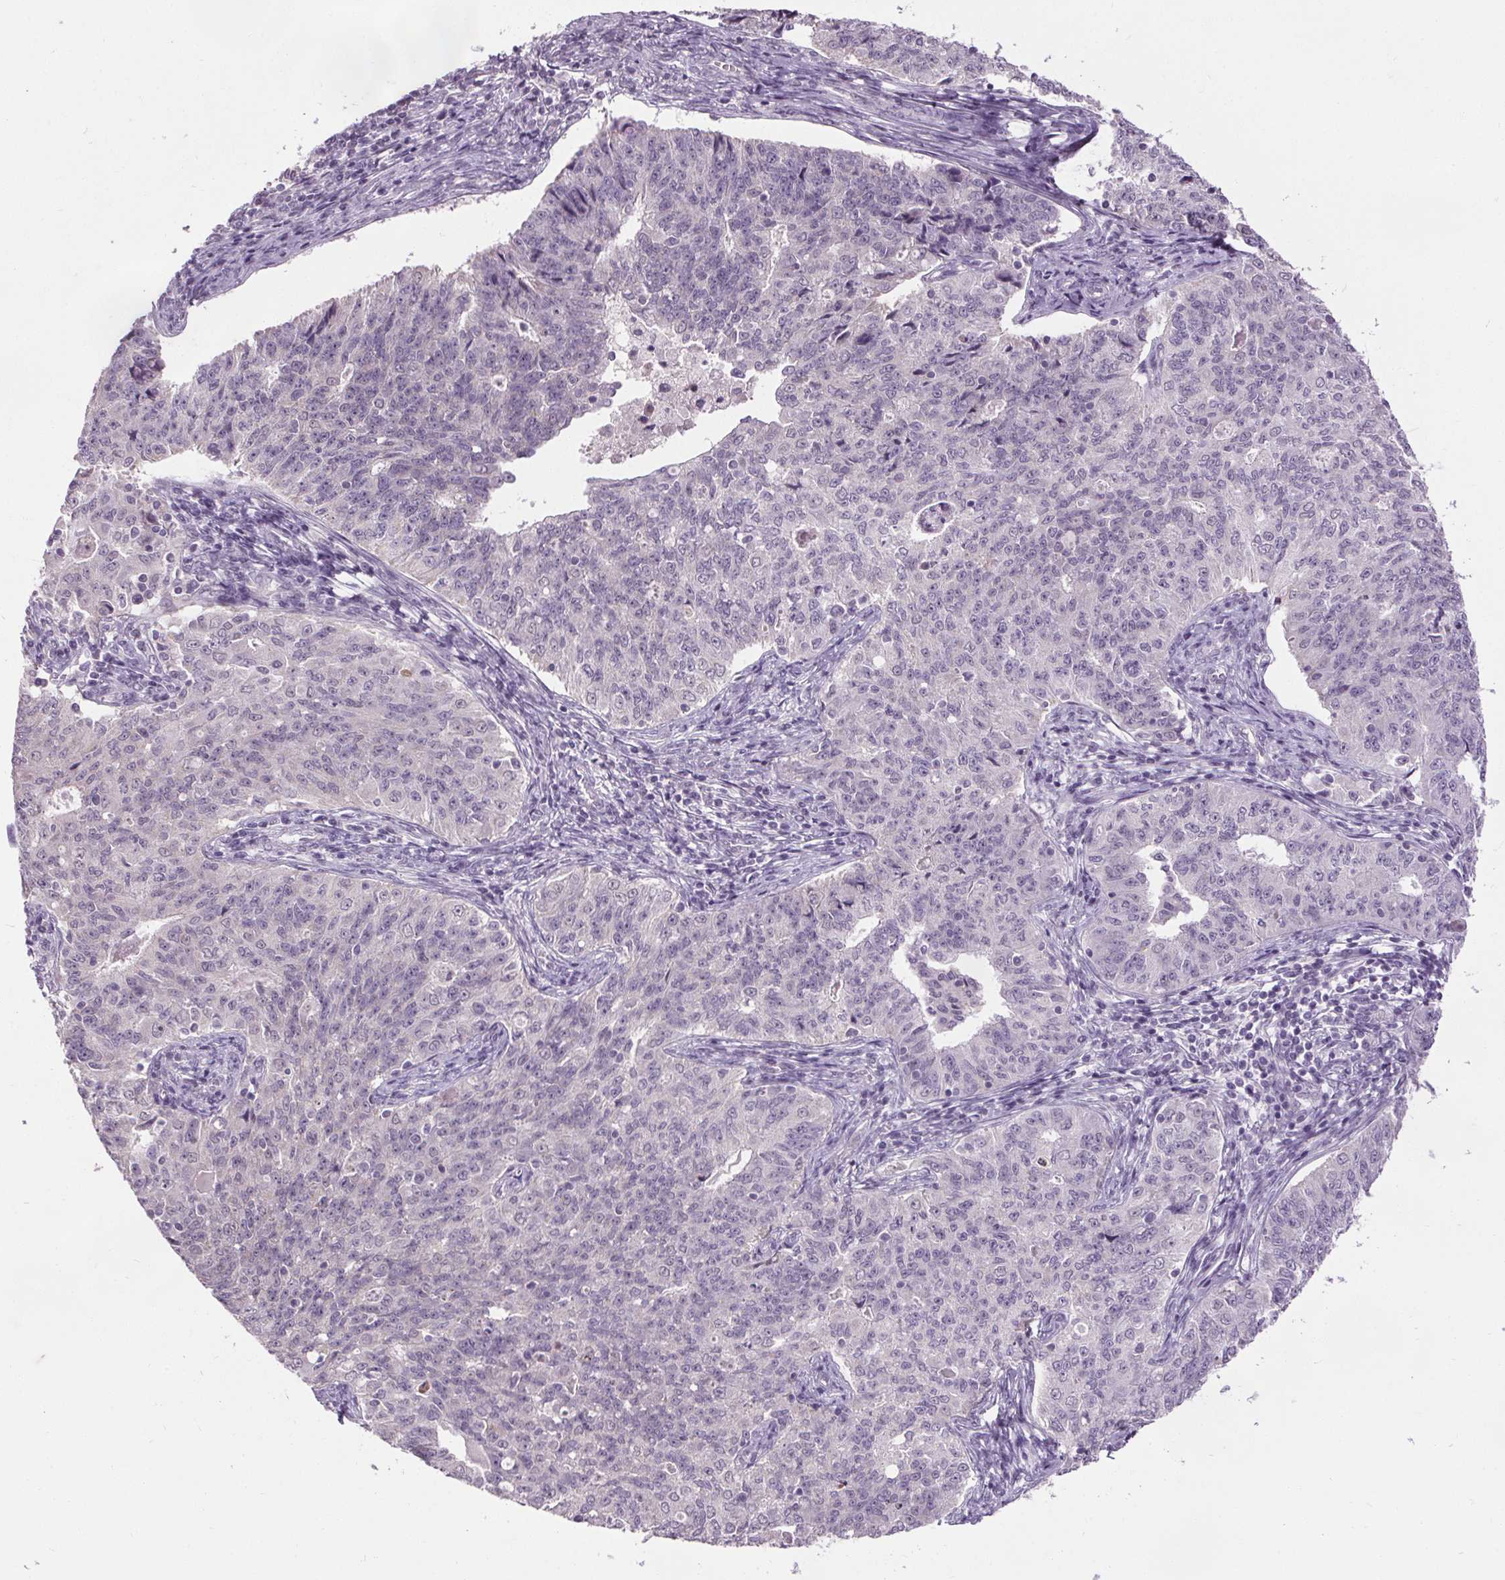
{"staining": {"intensity": "negative", "quantity": "none", "location": "none"}, "tissue": "endometrial cancer", "cell_type": "Tumor cells", "image_type": "cancer", "snomed": [{"axis": "morphology", "description": "Adenocarcinoma, NOS"}, {"axis": "topography", "description": "Endometrium"}], "caption": "A photomicrograph of endometrial adenocarcinoma stained for a protein displays no brown staining in tumor cells. (Brightfield microscopy of DAB (3,3'-diaminobenzidine) immunohistochemistry at high magnification).", "gene": "SLC2A9", "patient": {"sex": "female", "age": 43}}